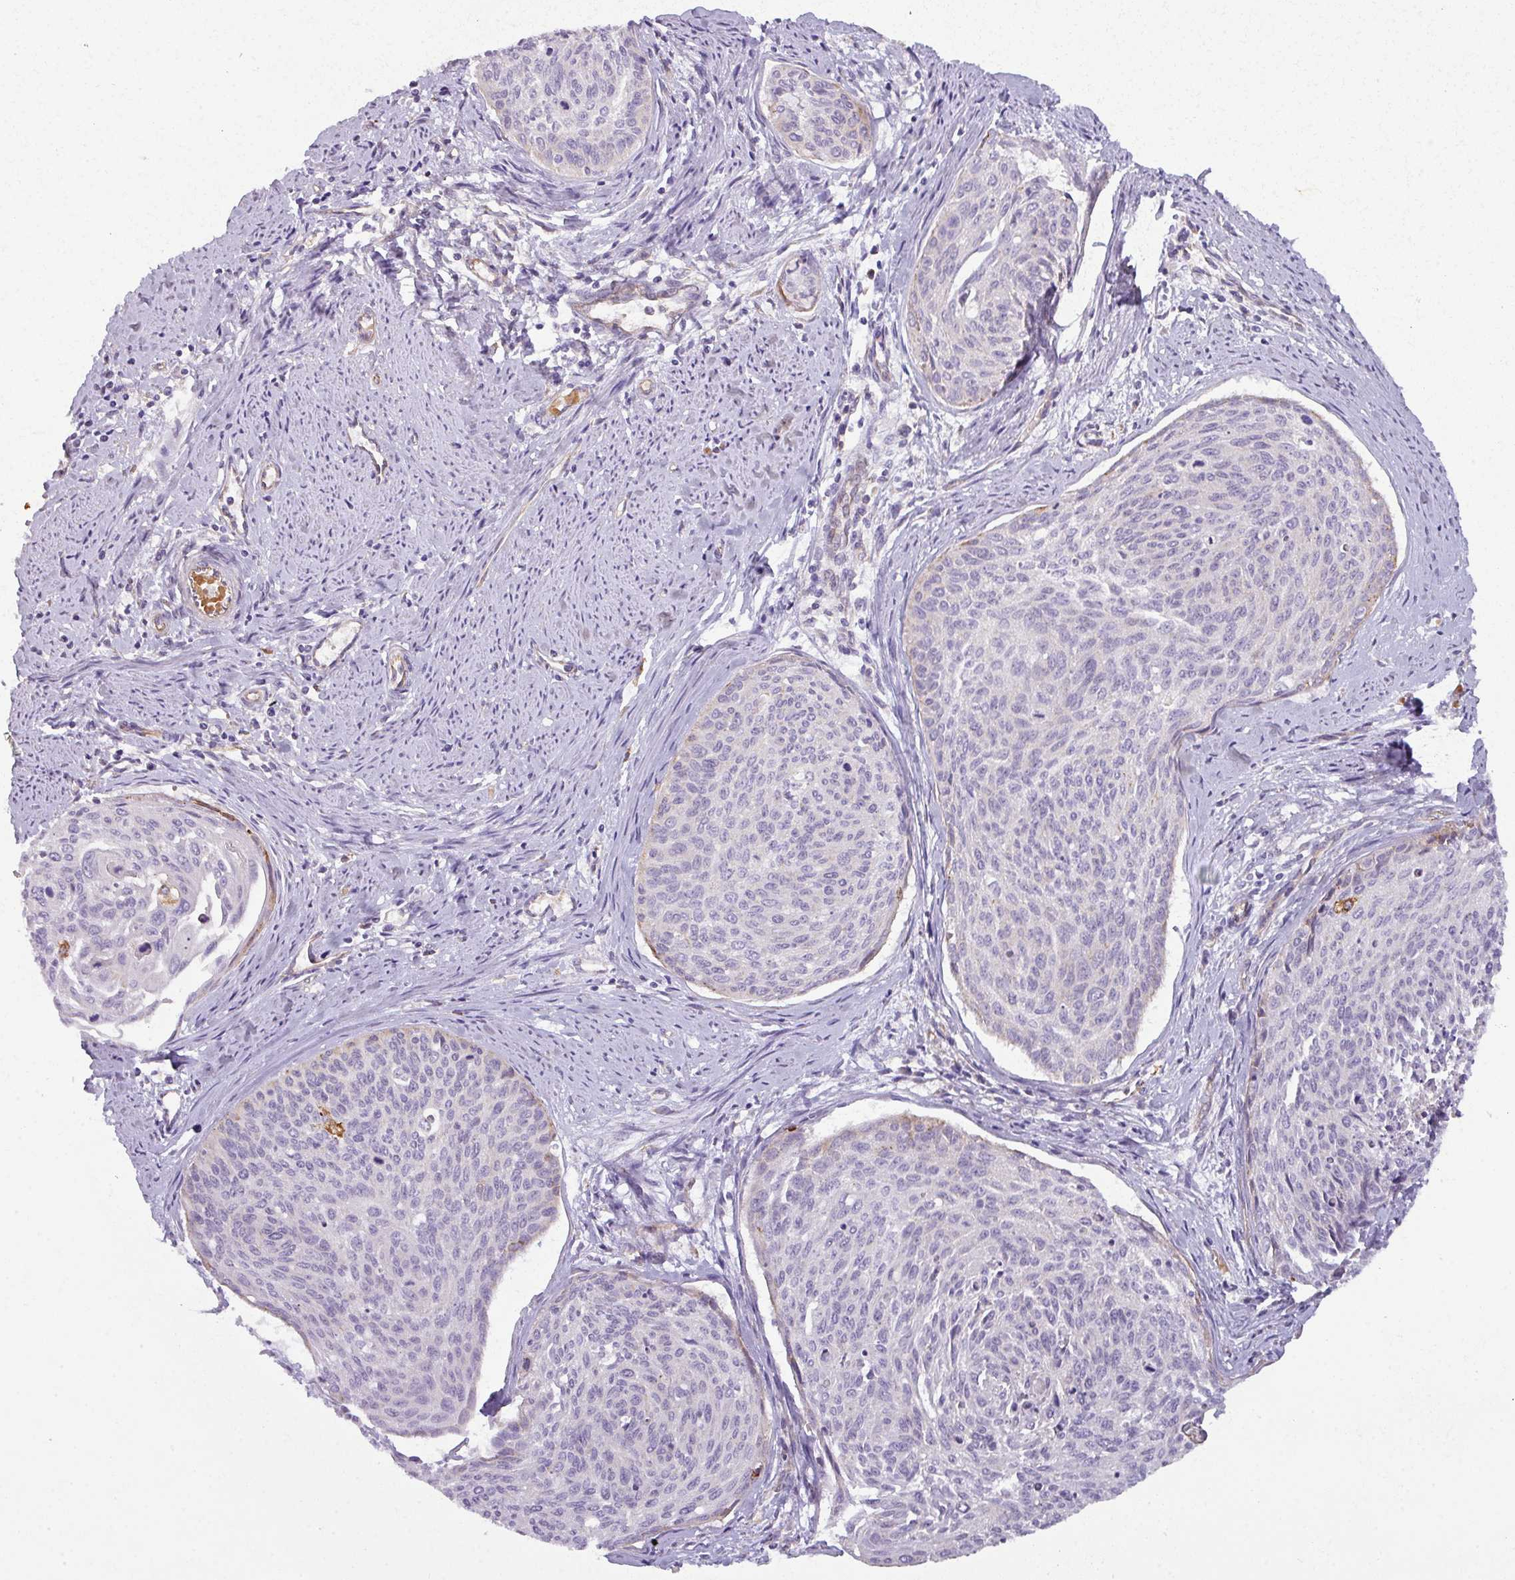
{"staining": {"intensity": "negative", "quantity": "none", "location": "none"}, "tissue": "cervical cancer", "cell_type": "Tumor cells", "image_type": "cancer", "snomed": [{"axis": "morphology", "description": "Squamous cell carcinoma, NOS"}, {"axis": "topography", "description": "Cervix"}], "caption": "The histopathology image shows no significant staining in tumor cells of squamous cell carcinoma (cervical).", "gene": "BUD23", "patient": {"sex": "female", "age": 55}}